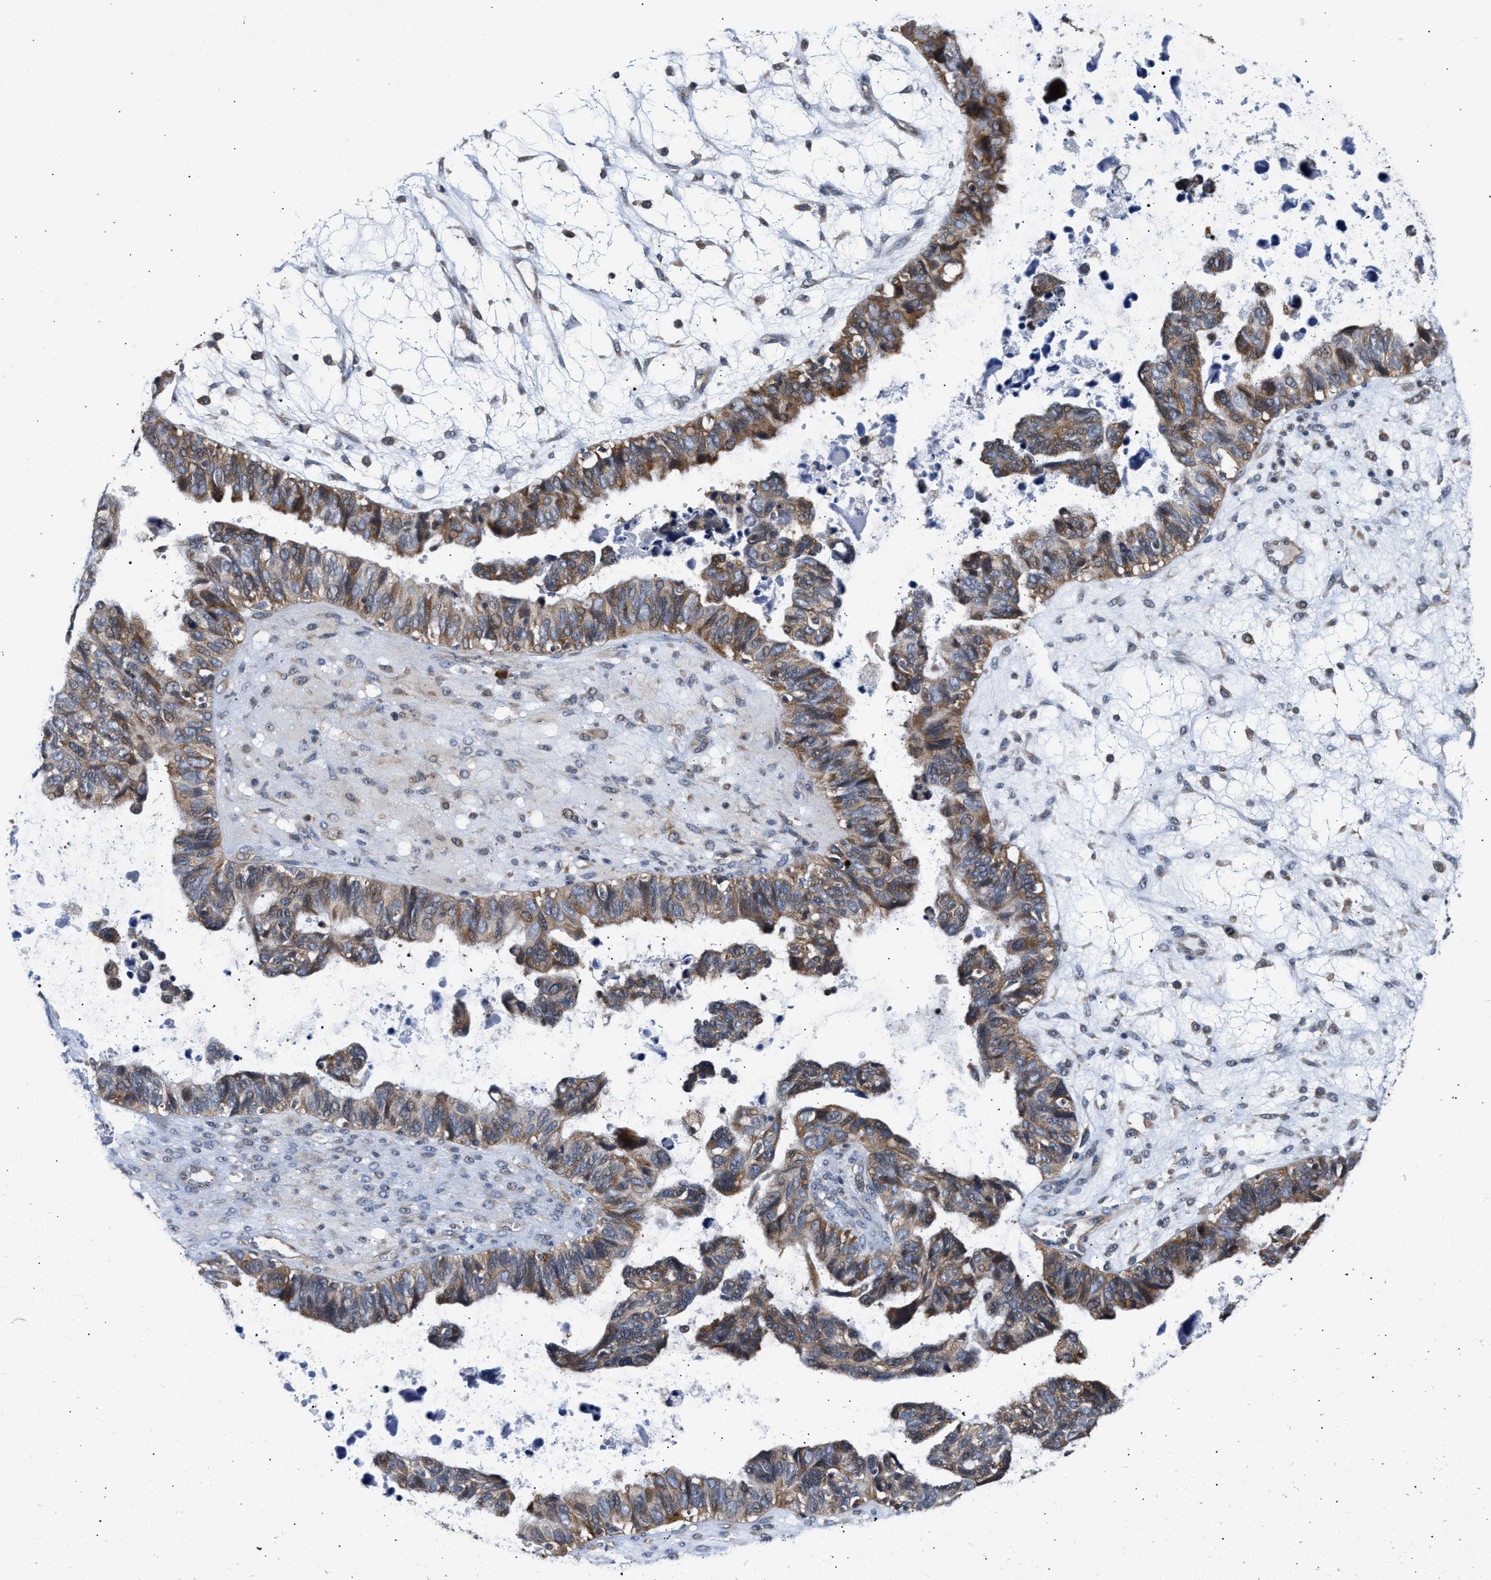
{"staining": {"intensity": "moderate", "quantity": "25%-75%", "location": "cytoplasmic/membranous"}, "tissue": "ovarian cancer", "cell_type": "Tumor cells", "image_type": "cancer", "snomed": [{"axis": "morphology", "description": "Cystadenocarcinoma, serous, NOS"}, {"axis": "topography", "description": "Ovary"}], "caption": "The histopathology image demonstrates a brown stain indicating the presence of a protein in the cytoplasmic/membranous of tumor cells in ovarian cancer (serous cystadenocarcinoma).", "gene": "CLIP2", "patient": {"sex": "female", "age": 79}}